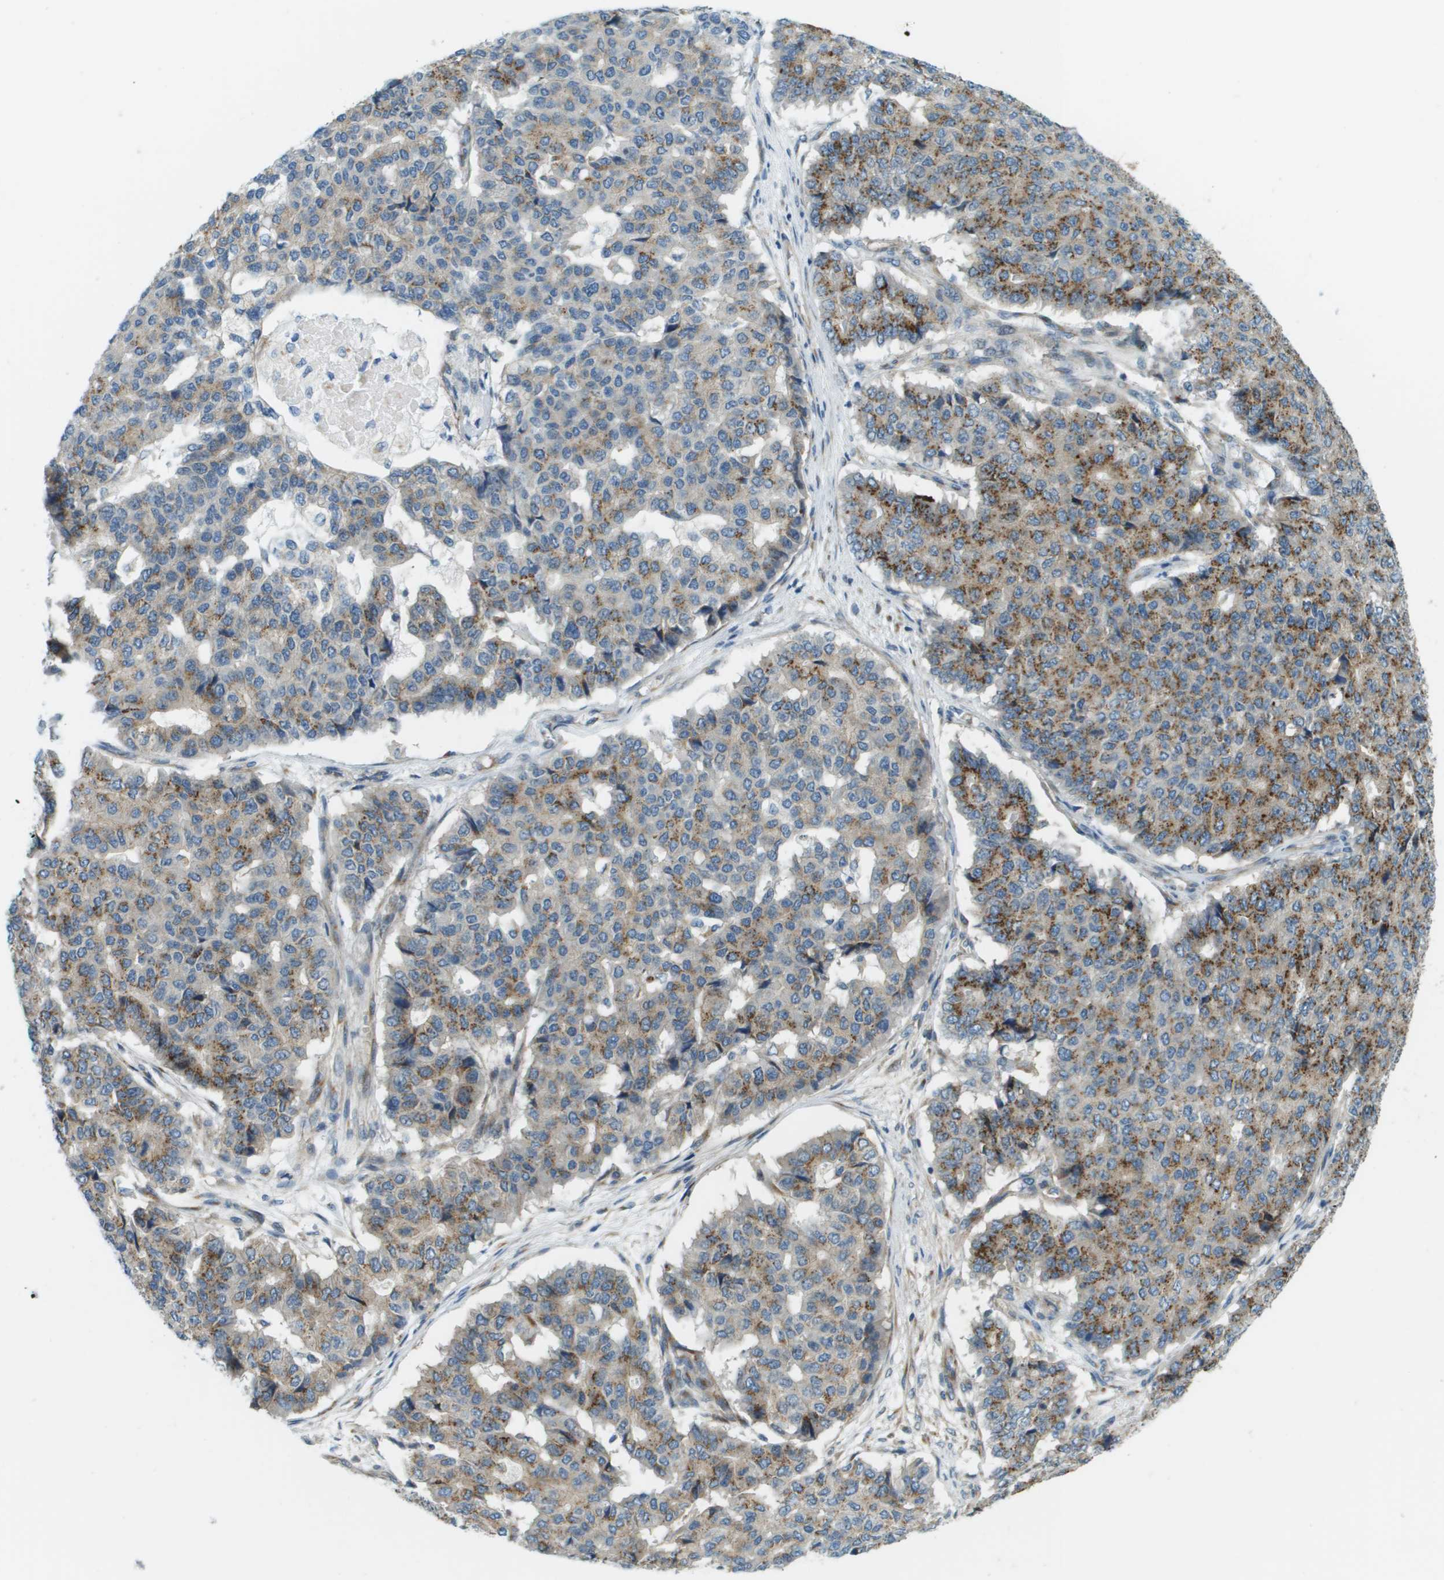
{"staining": {"intensity": "moderate", "quantity": ">75%", "location": "cytoplasmic/membranous"}, "tissue": "pancreatic cancer", "cell_type": "Tumor cells", "image_type": "cancer", "snomed": [{"axis": "morphology", "description": "Adenocarcinoma, NOS"}, {"axis": "topography", "description": "Pancreas"}], "caption": "The immunohistochemical stain shows moderate cytoplasmic/membranous expression in tumor cells of adenocarcinoma (pancreatic) tissue.", "gene": "ACBD3", "patient": {"sex": "male", "age": 50}}